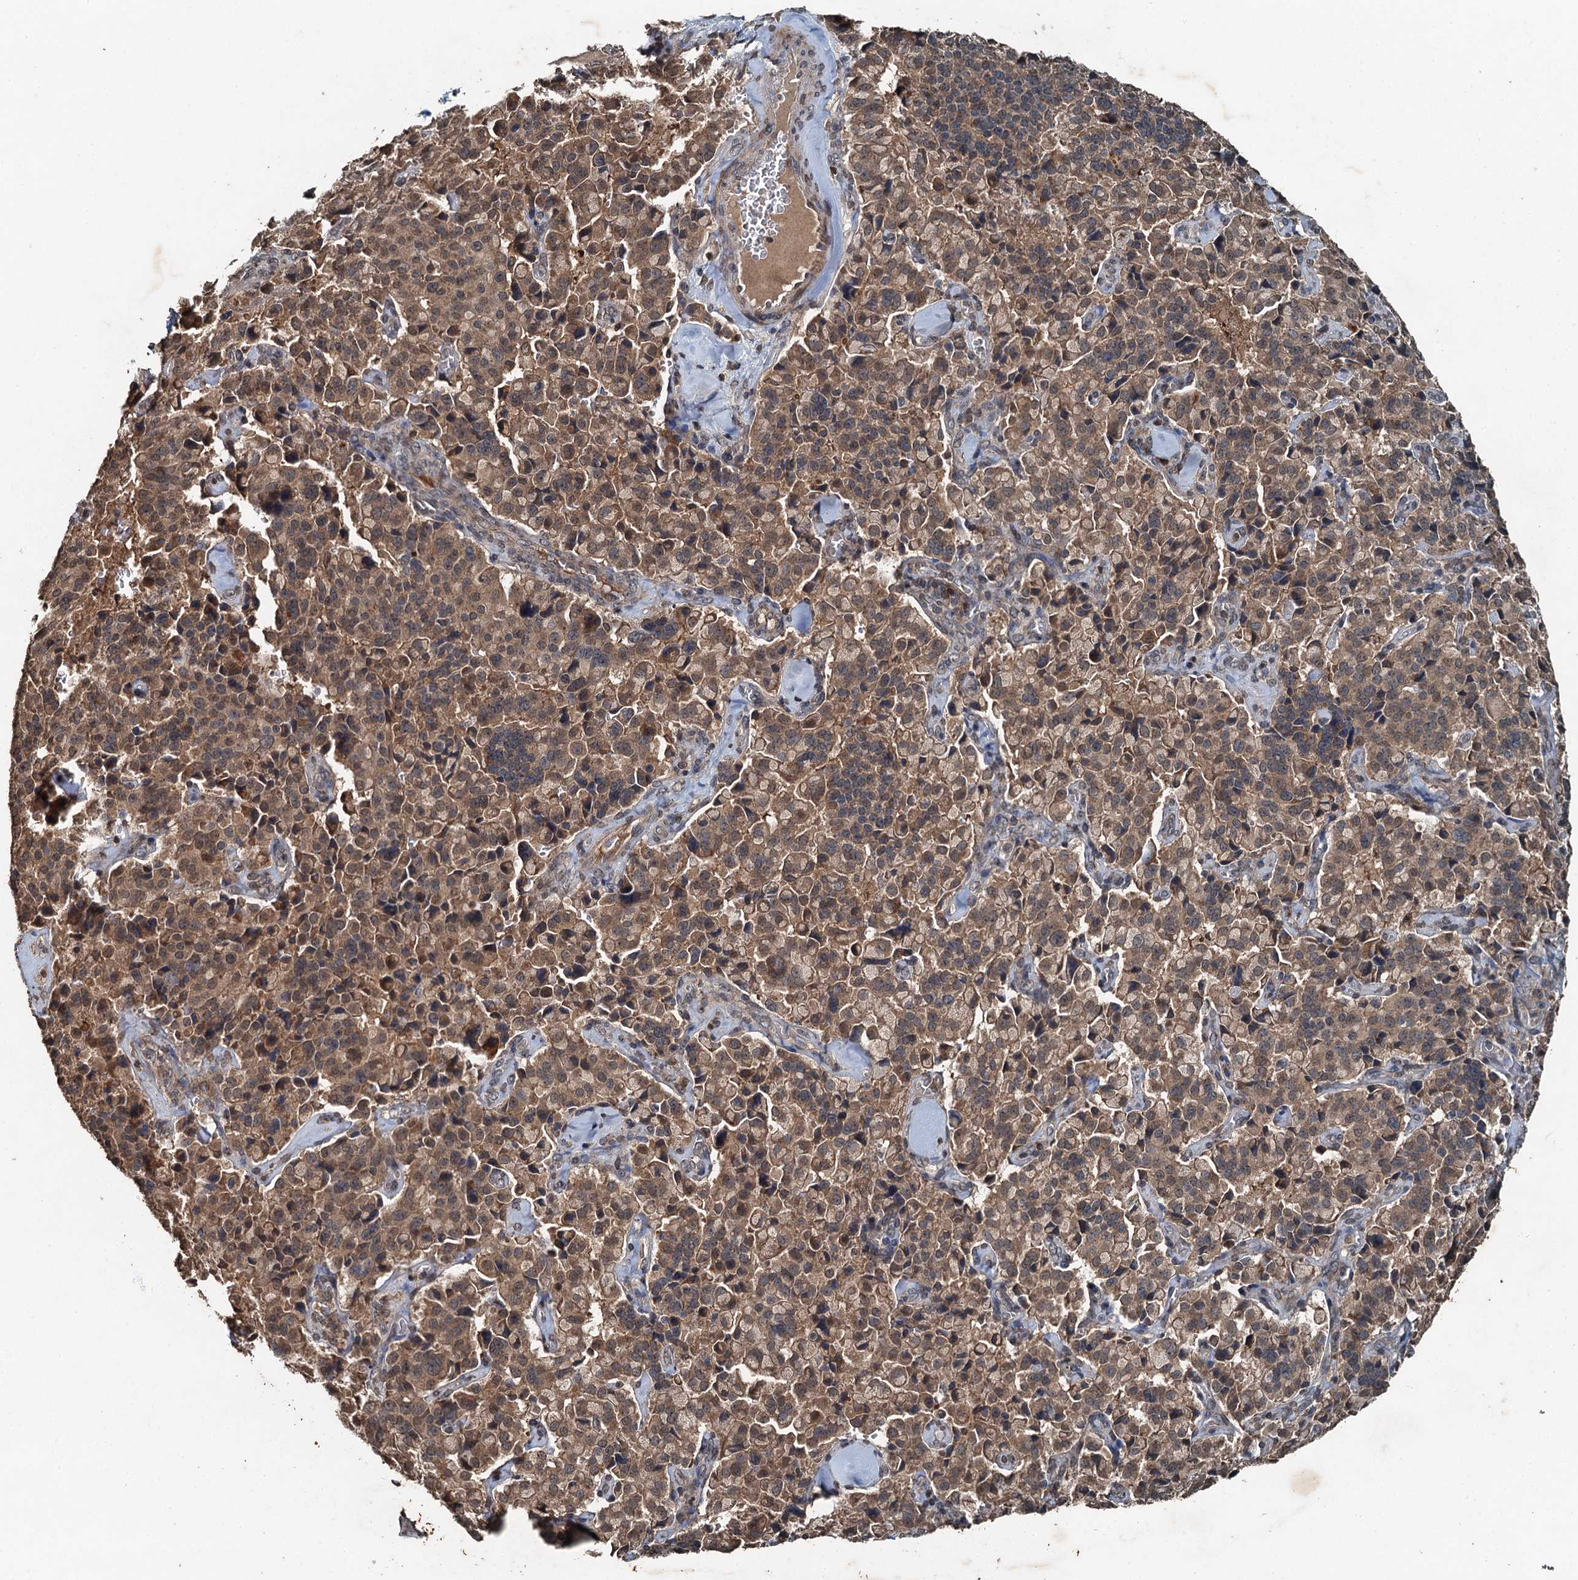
{"staining": {"intensity": "weak", "quantity": ">75%", "location": "cytoplasmic/membranous"}, "tissue": "pancreatic cancer", "cell_type": "Tumor cells", "image_type": "cancer", "snomed": [{"axis": "morphology", "description": "Adenocarcinoma, NOS"}, {"axis": "topography", "description": "Pancreas"}], "caption": "Protein analysis of pancreatic adenocarcinoma tissue reveals weak cytoplasmic/membranous positivity in about >75% of tumor cells. Using DAB (brown) and hematoxylin (blue) stains, captured at high magnification using brightfield microscopy.", "gene": "TCTN1", "patient": {"sex": "male", "age": 65}}